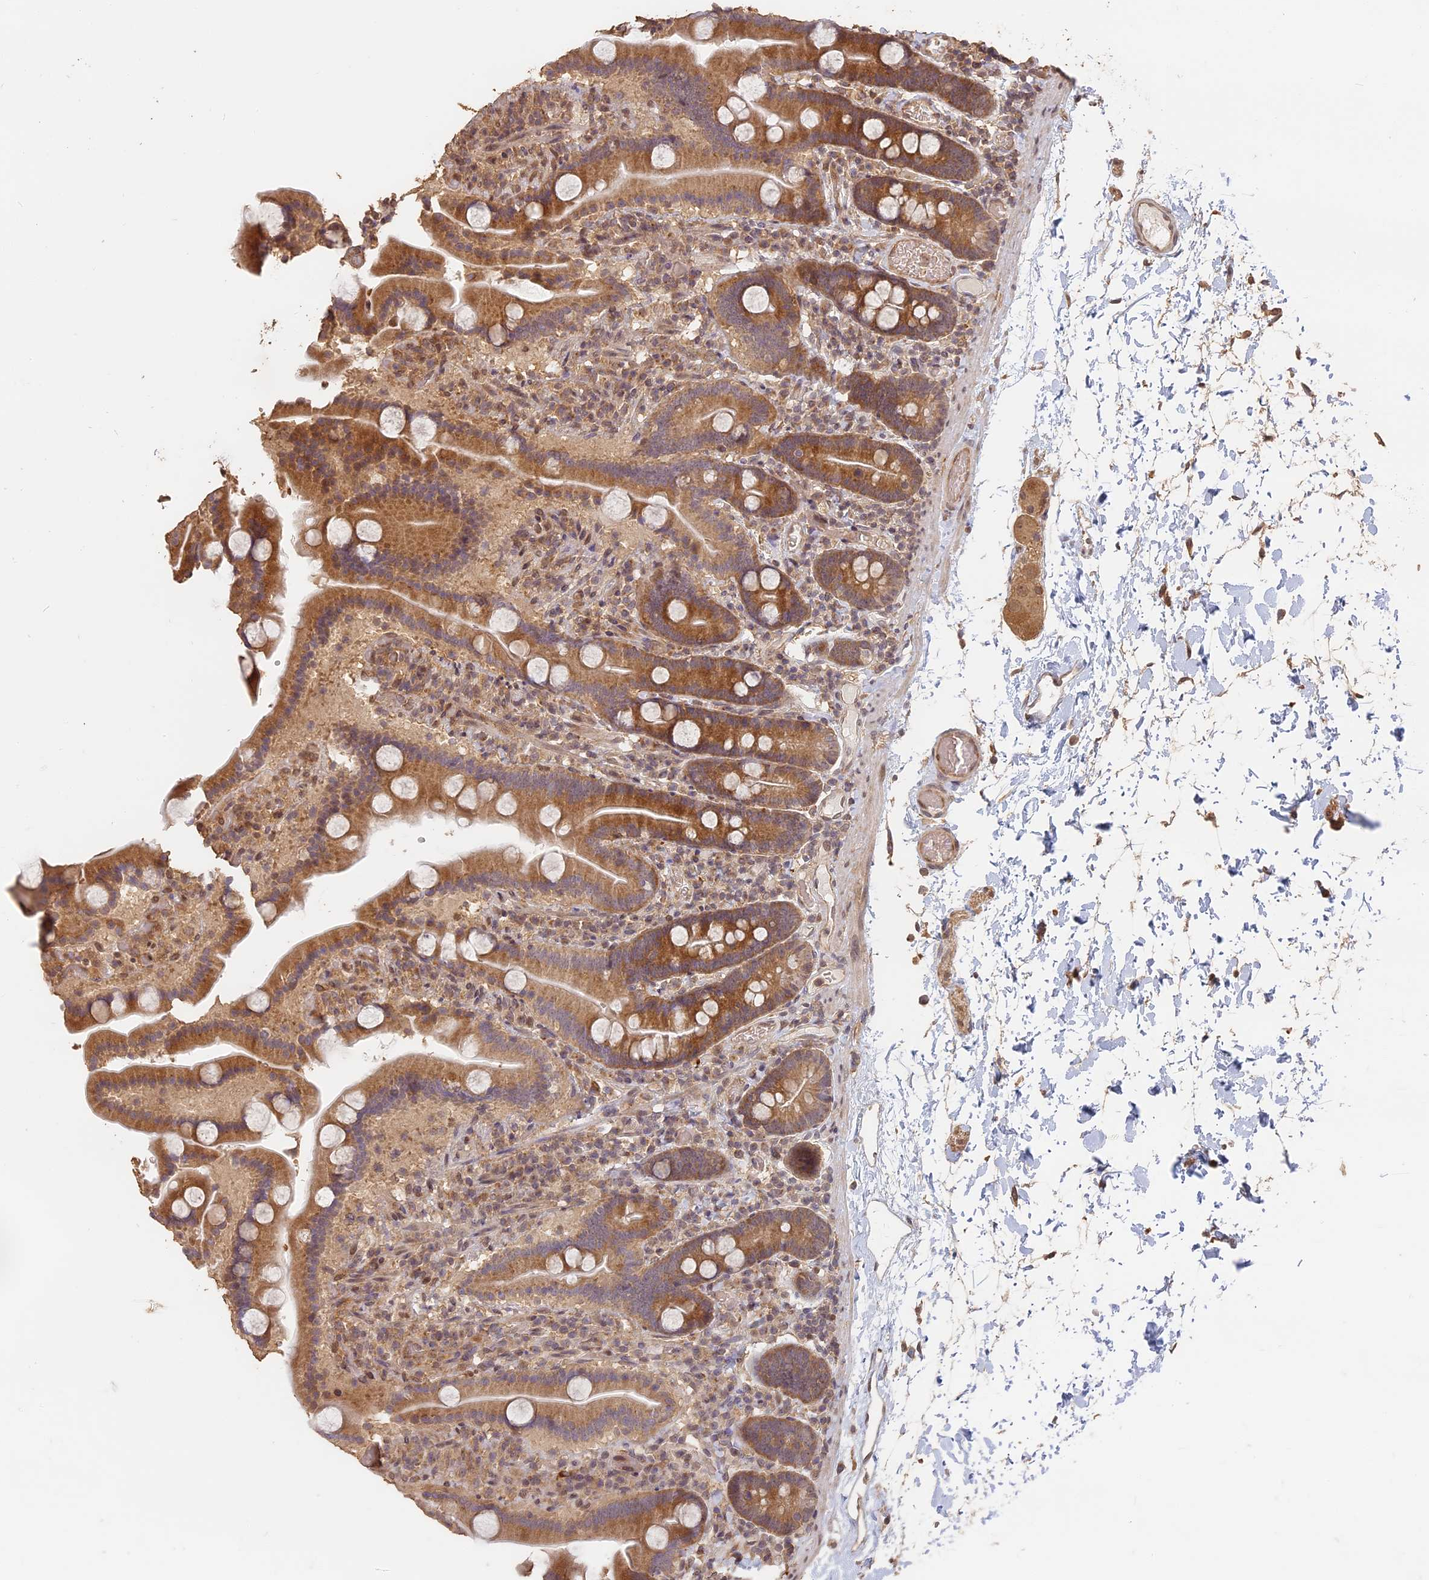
{"staining": {"intensity": "moderate", "quantity": ">75%", "location": "cytoplasmic/membranous"}, "tissue": "duodenum", "cell_type": "Glandular cells", "image_type": "normal", "snomed": [{"axis": "morphology", "description": "Normal tissue, NOS"}, {"axis": "topography", "description": "Duodenum"}], "caption": "Duodenum stained with a protein marker reveals moderate staining in glandular cells.", "gene": "STX16", "patient": {"sex": "male", "age": 55}}